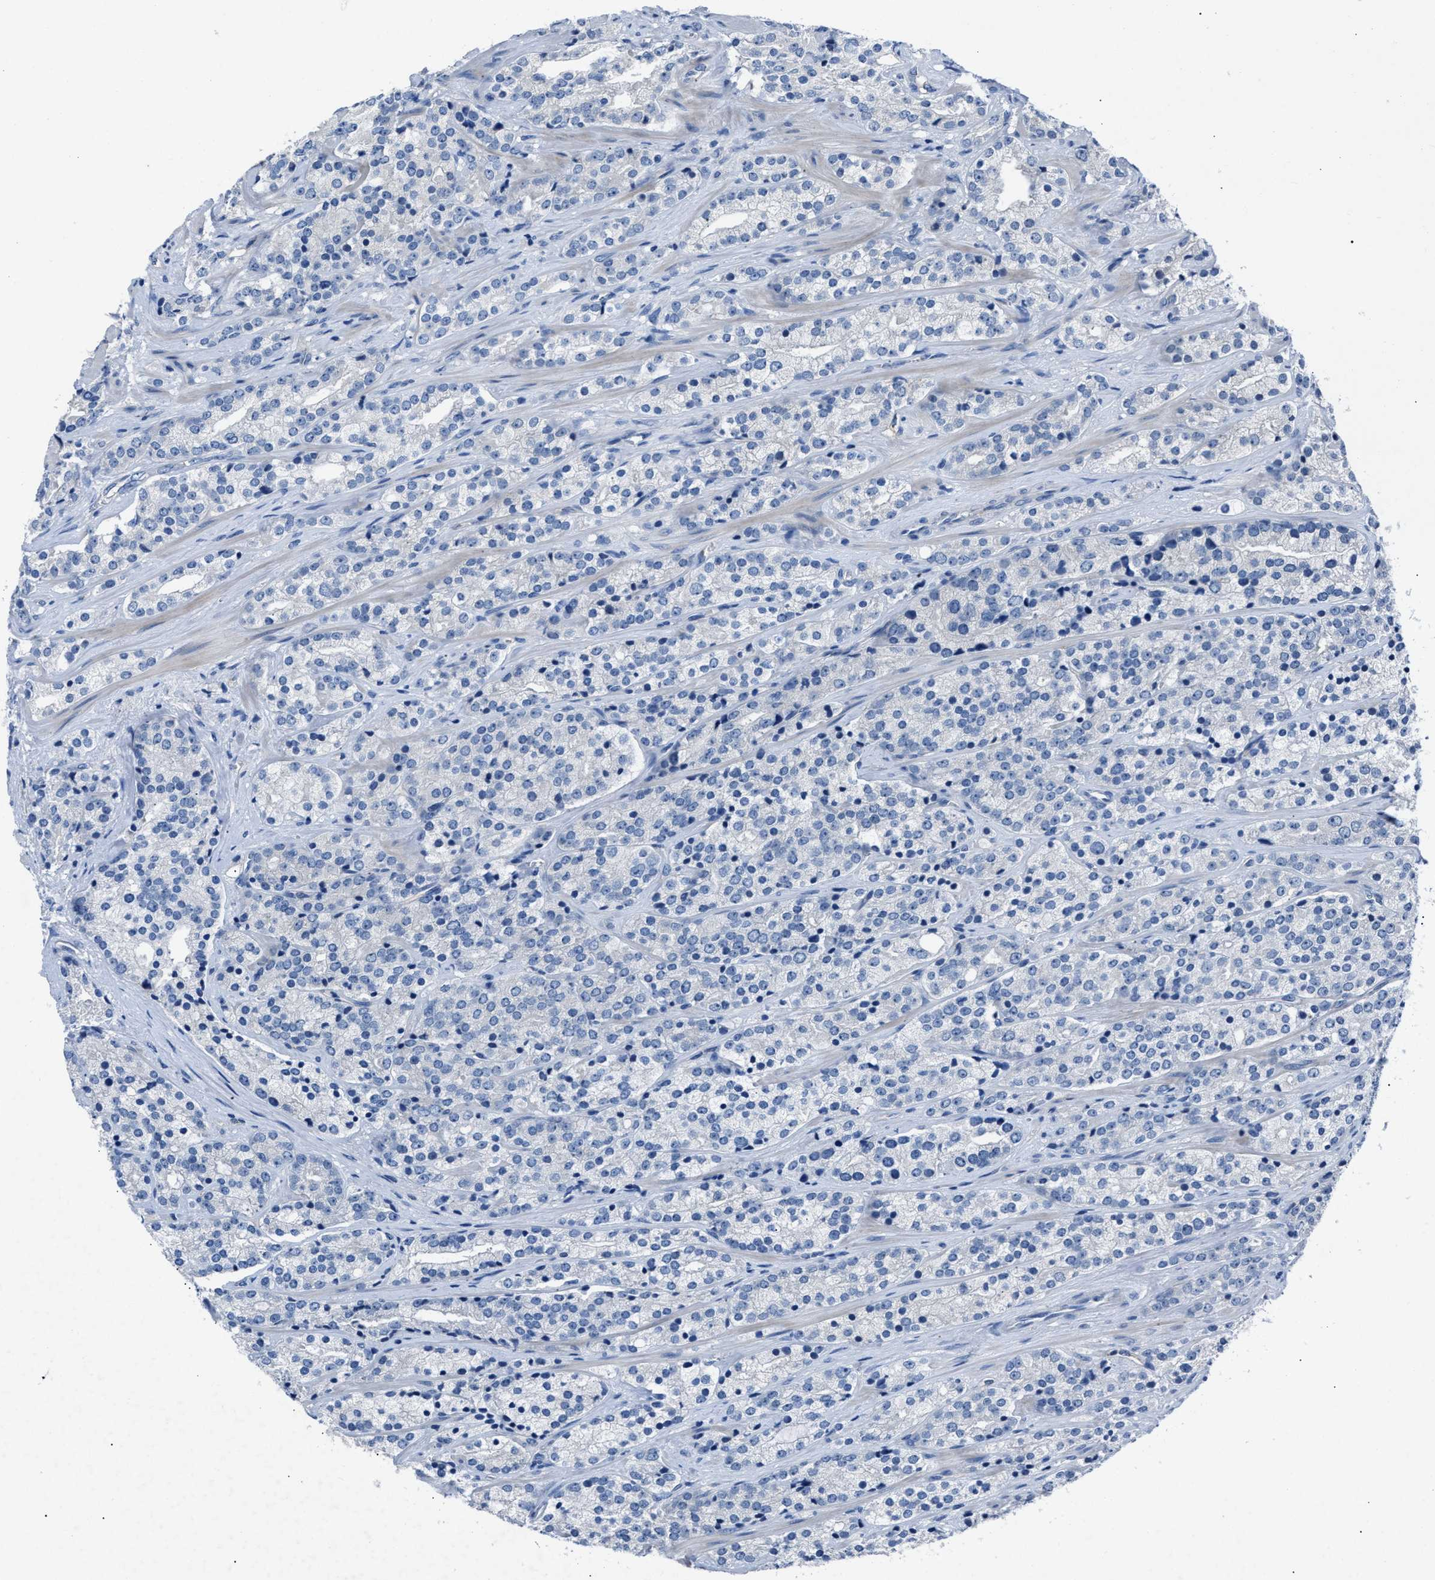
{"staining": {"intensity": "negative", "quantity": "none", "location": "none"}, "tissue": "prostate cancer", "cell_type": "Tumor cells", "image_type": "cancer", "snomed": [{"axis": "morphology", "description": "Adenocarcinoma, High grade"}, {"axis": "topography", "description": "Prostate"}], "caption": "High power microscopy histopathology image of an immunohistochemistry (IHC) histopathology image of prostate cancer (high-grade adenocarcinoma), revealing no significant positivity in tumor cells.", "gene": "DNAAF5", "patient": {"sex": "male", "age": 71}}